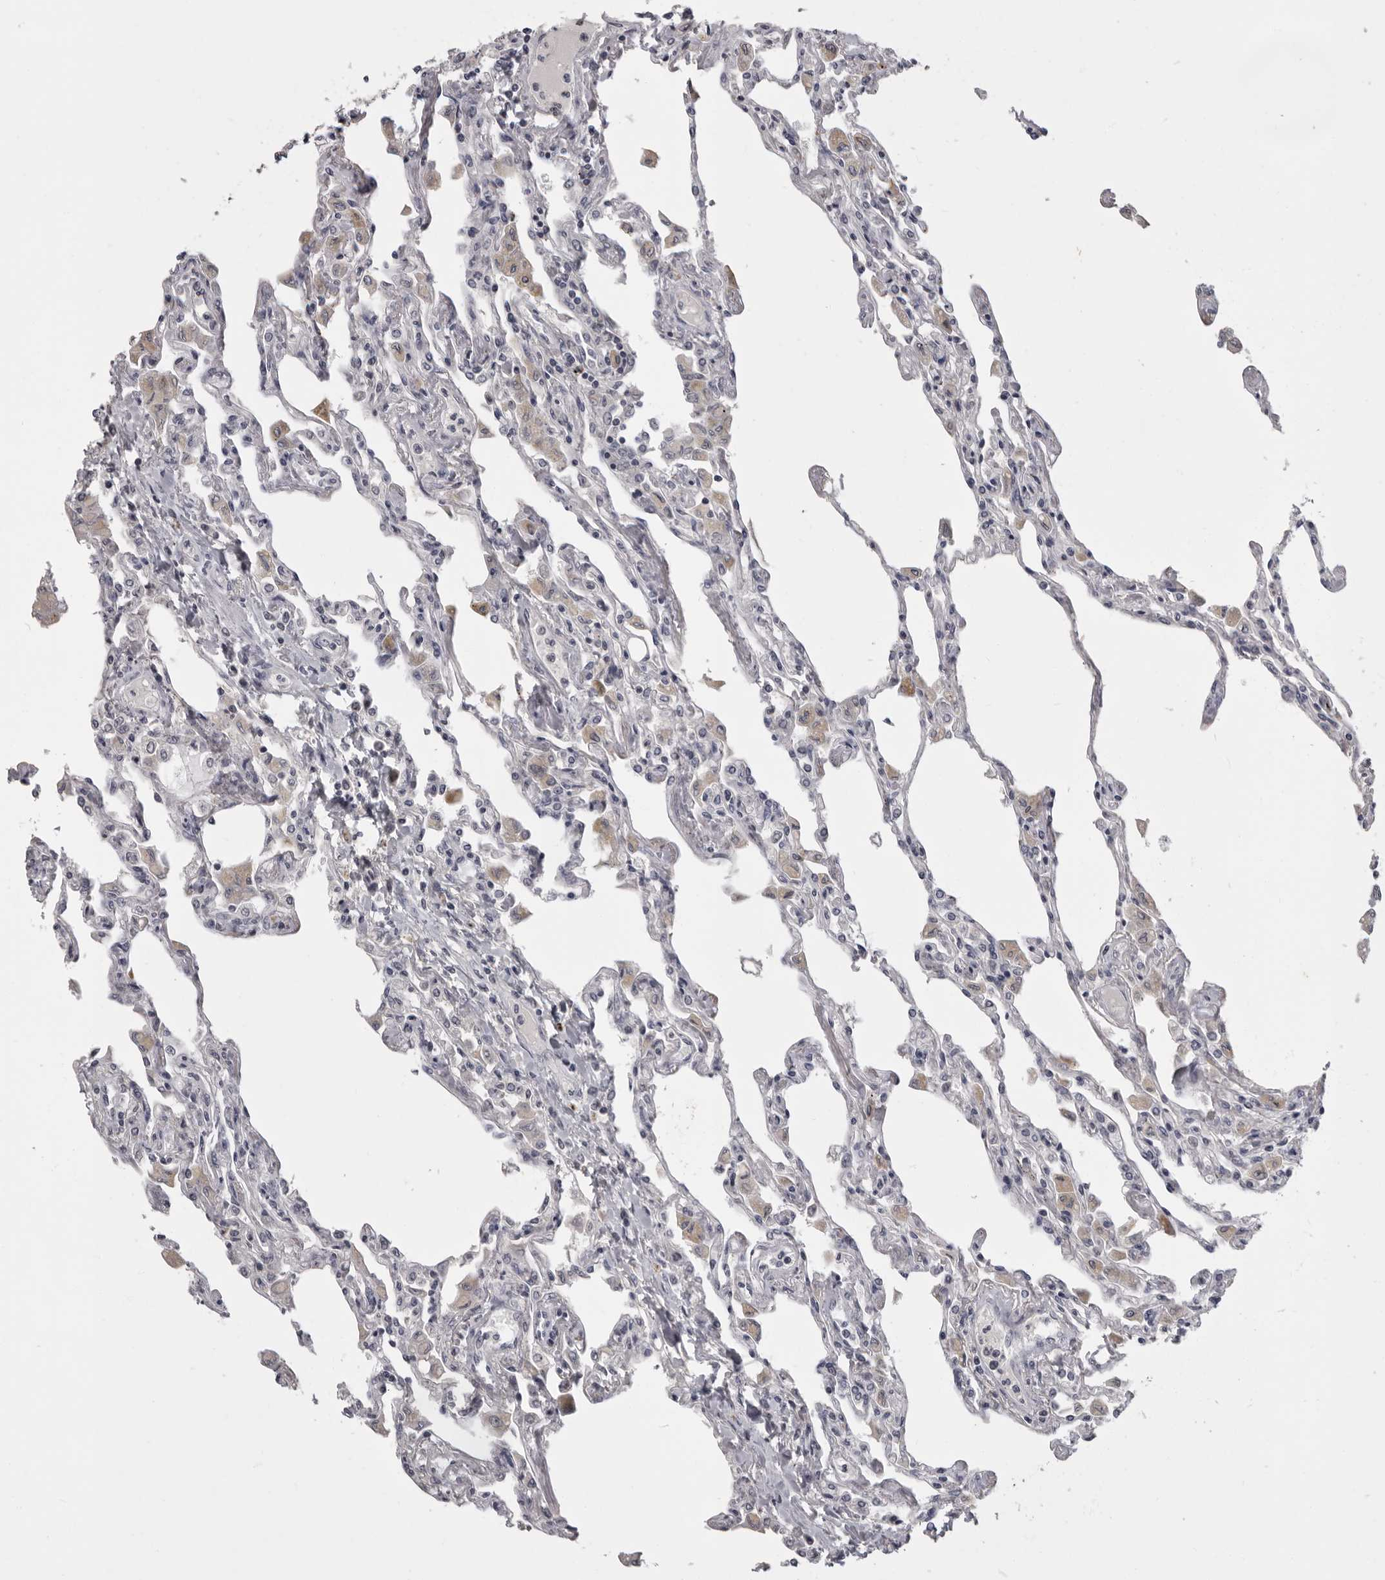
{"staining": {"intensity": "negative", "quantity": "none", "location": "none"}, "tissue": "lung", "cell_type": "Alveolar cells", "image_type": "normal", "snomed": [{"axis": "morphology", "description": "Normal tissue, NOS"}, {"axis": "topography", "description": "Bronchus"}, {"axis": "topography", "description": "Lung"}], "caption": "Alveolar cells are negative for brown protein staining in unremarkable lung.", "gene": "MRTO4", "patient": {"sex": "female", "age": 49}}